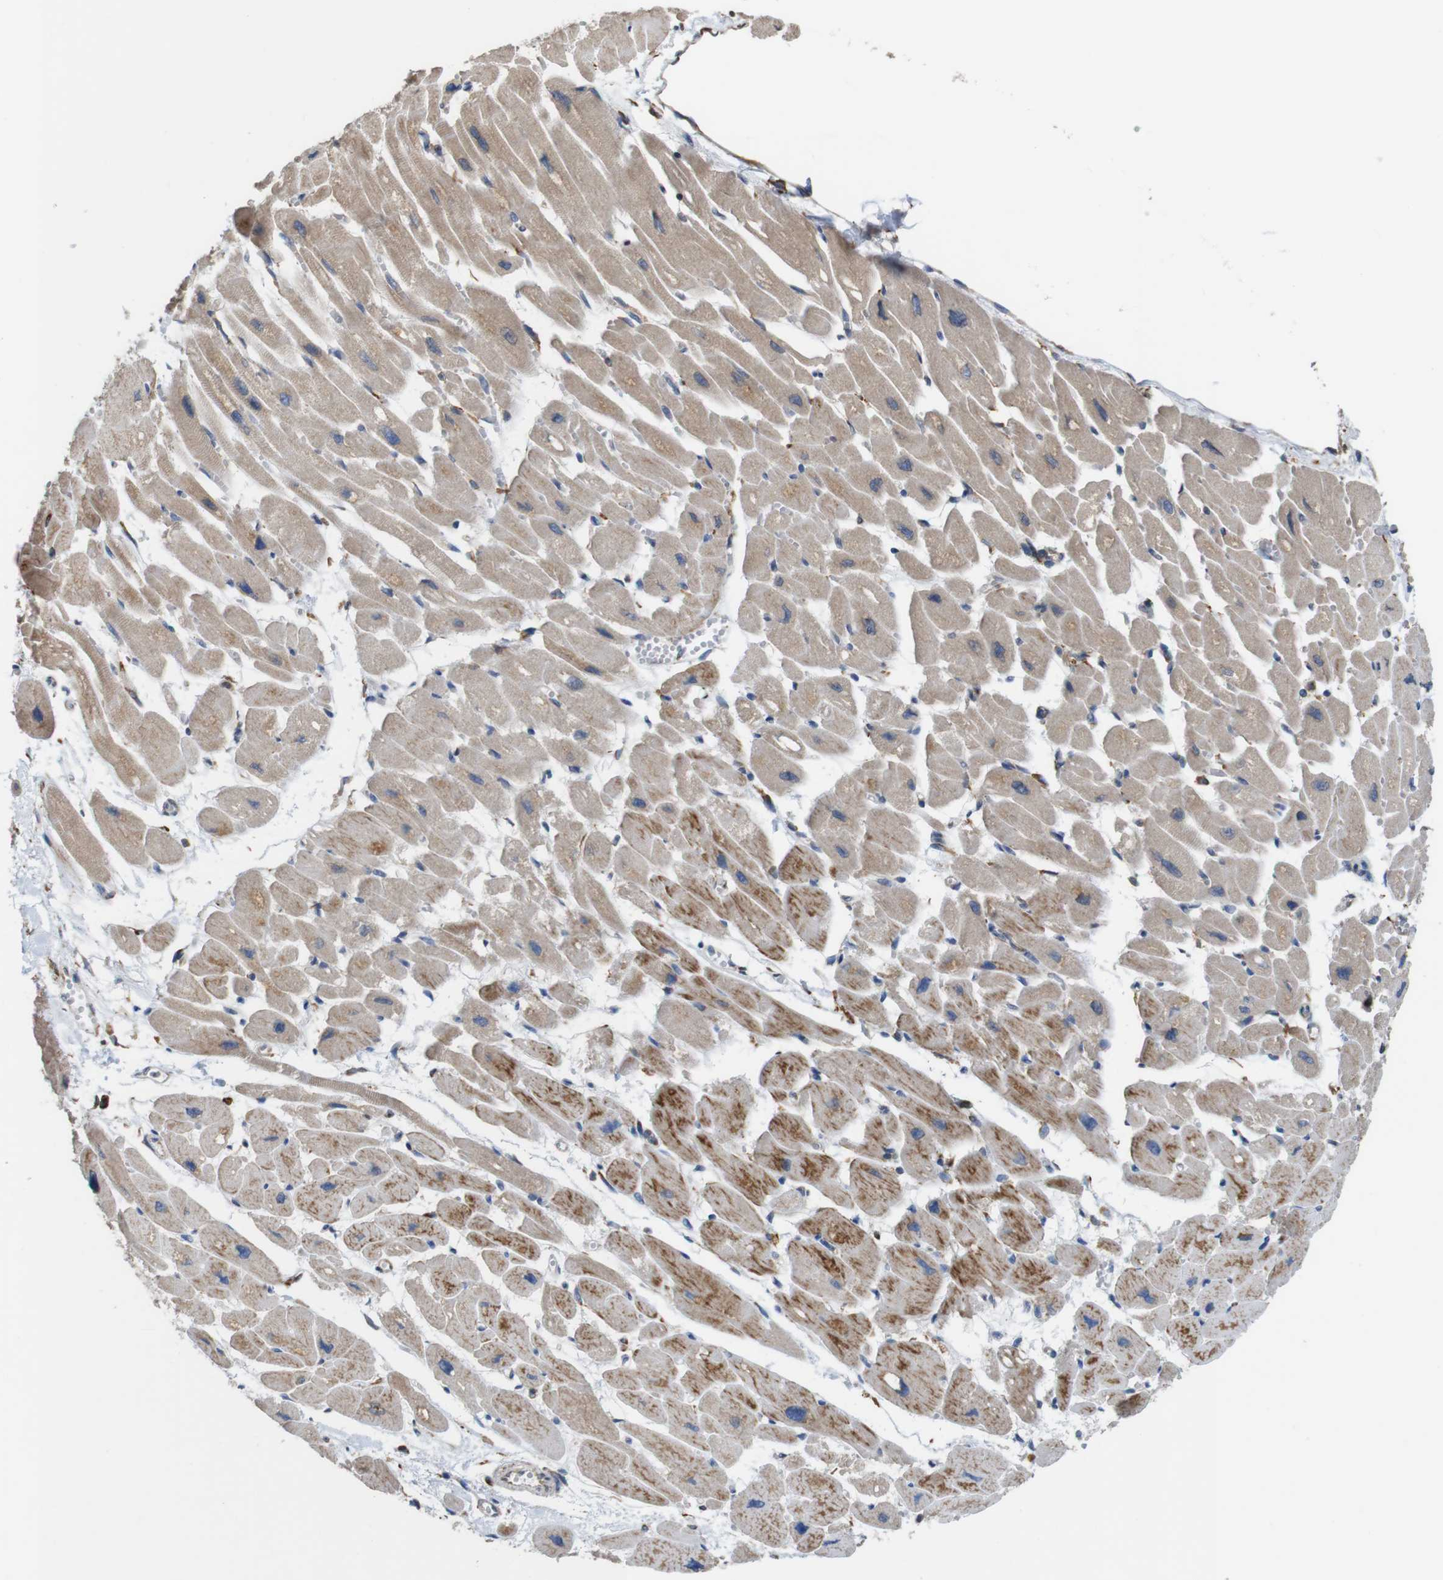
{"staining": {"intensity": "moderate", "quantity": ">75%", "location": "cytoplasmic/membranous"}, "tissue": "heart muscle", "cell_type": "Cardiomyocytes", "image_type": "normal", "snomed": [{"axis": "morphology", "description": "Normal tissue, NOS"}, {"axis": "topography", "description": "Heart"}], "caption": "Immunohistochemistry (DAB (3,3'-diaminobenzidine)) staining of normal human heart muscle reveals moderate cytoplasmic/membranous protein expression in approximately >75% of cardiomyocytes. The staining was performed using DAB to visualize the protein expression in brown, while the nuclei were stained in blue with hematoxylin (Magnification: 20x).", "gene": "UGGT1", "patient": {"sex": "female", "age": 54}}